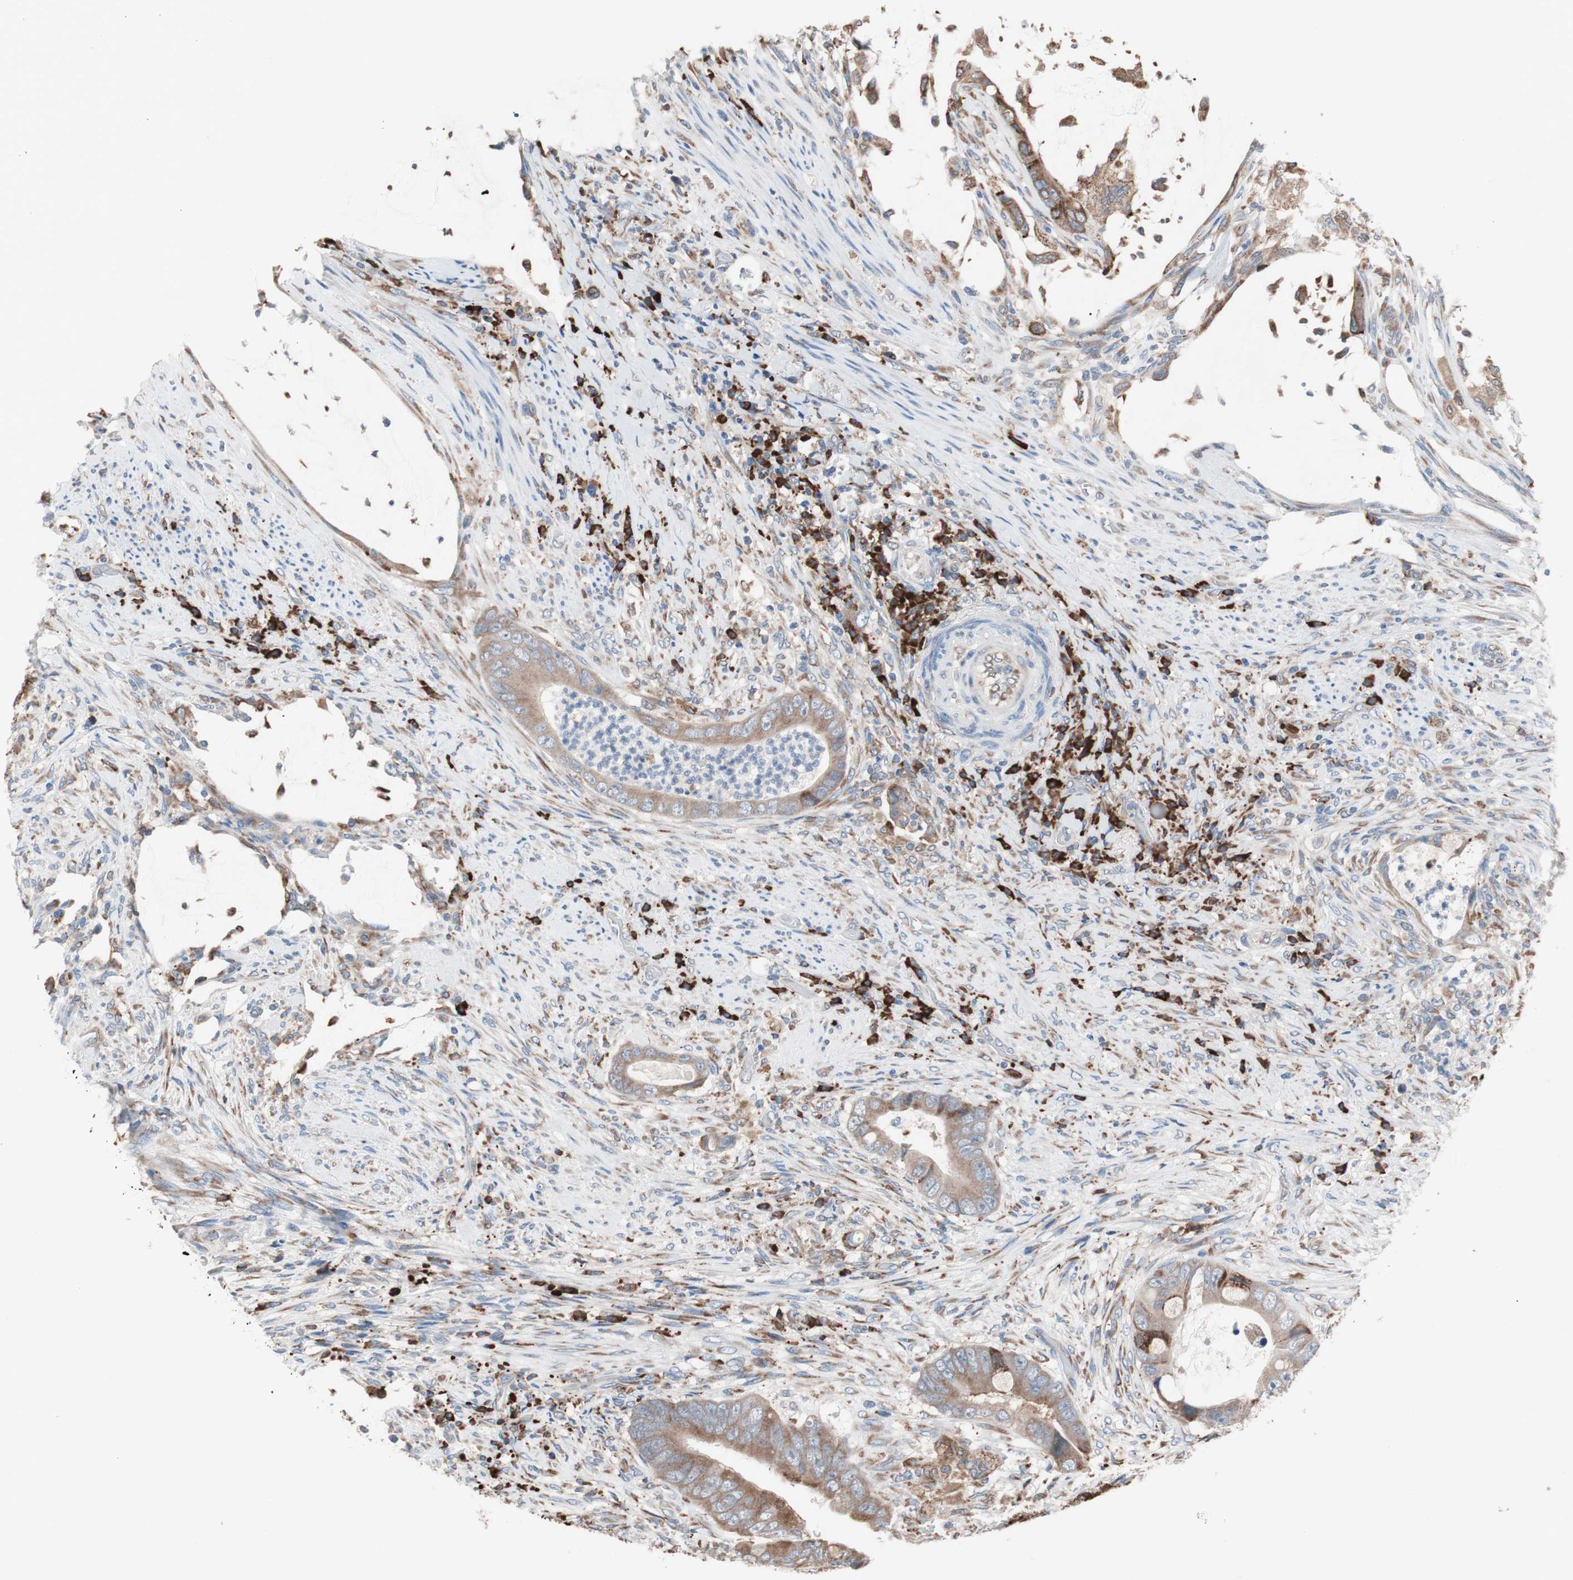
{"staining": {"intensity": "moderate", "quantity": ">75%", "location": "cytoplasmic/membranous"}, "tissue": "colorectal cancer", "cell_type": "Tumor cells", "image_type": "cancer", "snomed": [{"axis": "morphology", "description": "Adenocarcinoma, NOS"}, {"axis": "topography", "description": "Rectum"}], "caption": "Protein staining of colorectal adenocarcinoma tissue exhibits moderate cytoplasmic/membranous staining in approximately >75% of tumor cells.", "gene": "SLC27A4", "patient": {"sex": "female", "age": 77}}